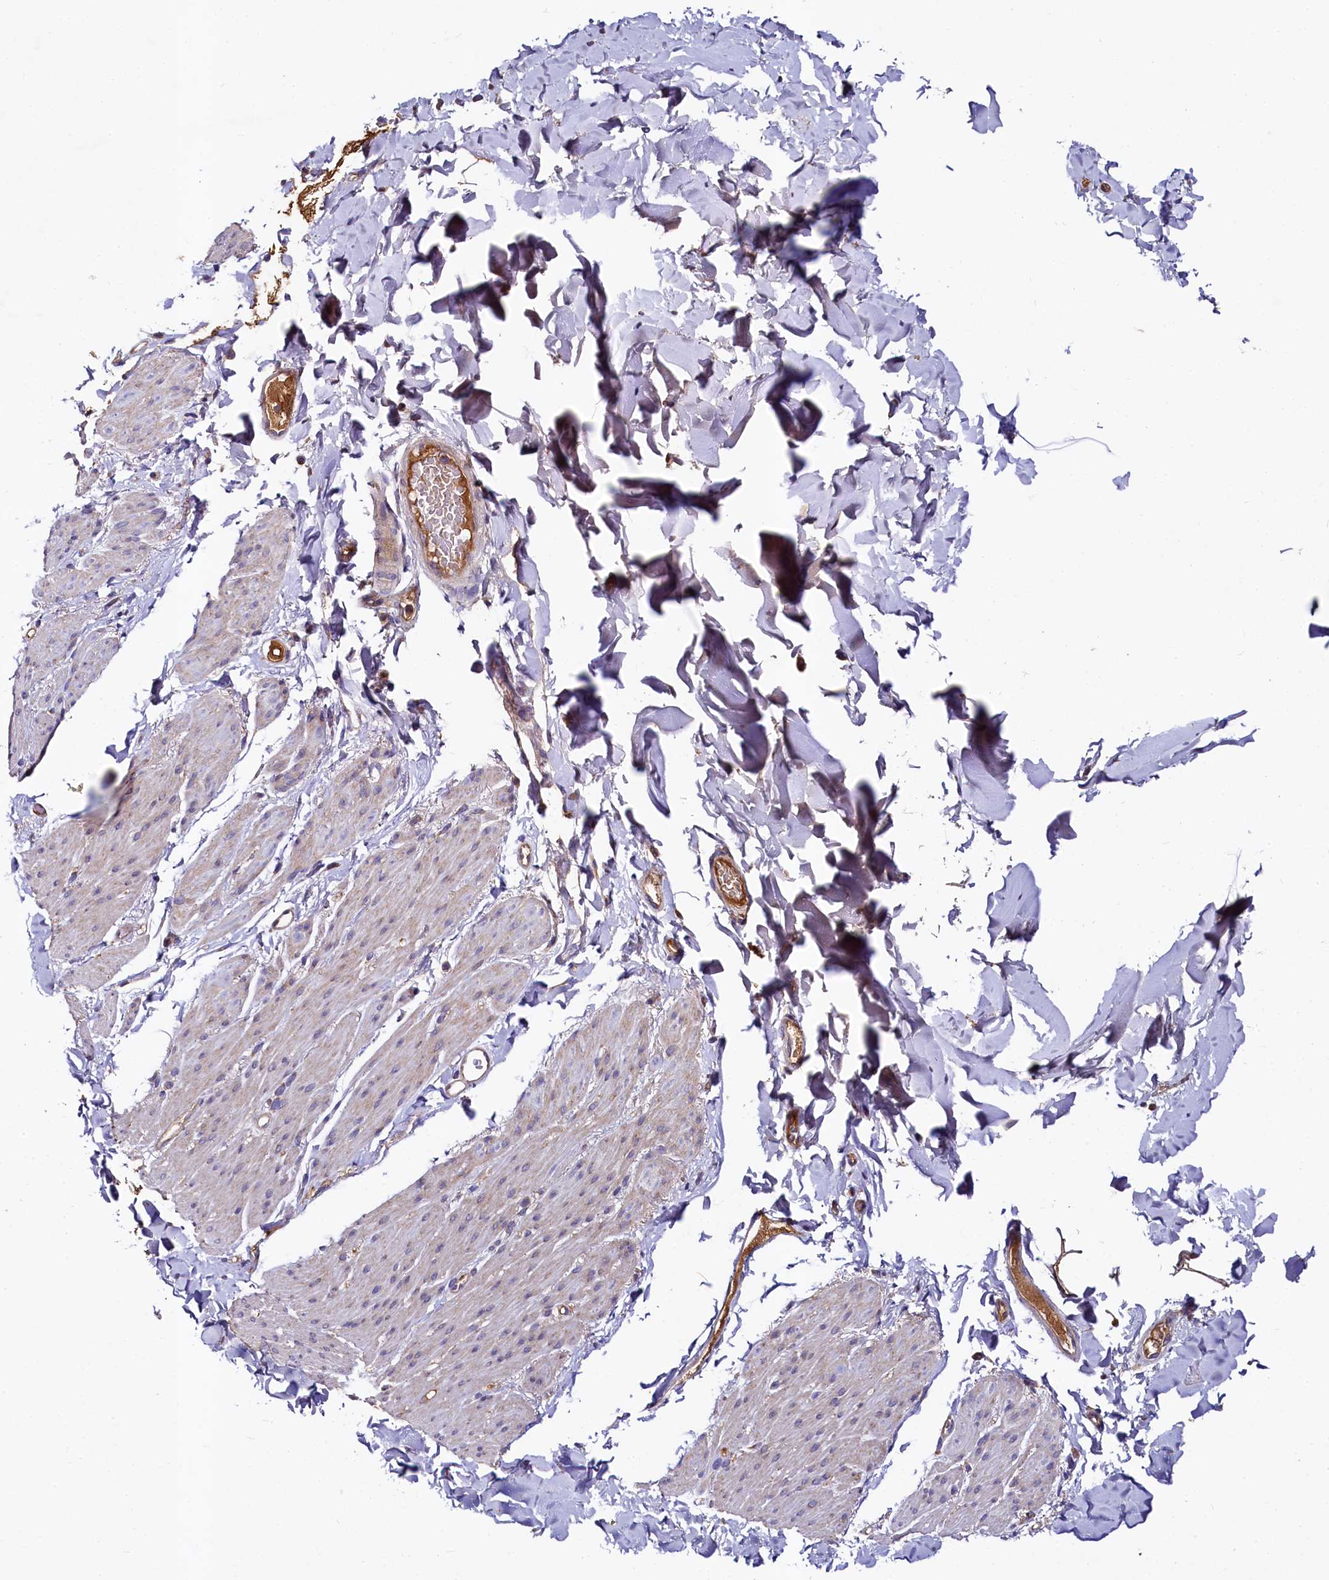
{"staining": {"intensity": "negative", "quantity": "none", "location": "none"}, "tissue": "smooth muscle", "cell_type": "Smooth muscle cells", "image_type": "normal", "snomed": [{"axis": "morphology", "description": "Normal tissue, NOS"}, {"axis": "topography", "description": "Colon"}, {"axis": "topography", "description": "Peripheral nerve tissue"}], "caption": "This is an IHC image of benign human smooth muscle. There is no staining in smooth muscle cells.", "gene": "SPRYD3", "patient": {"sex": "female", "age": 61}}